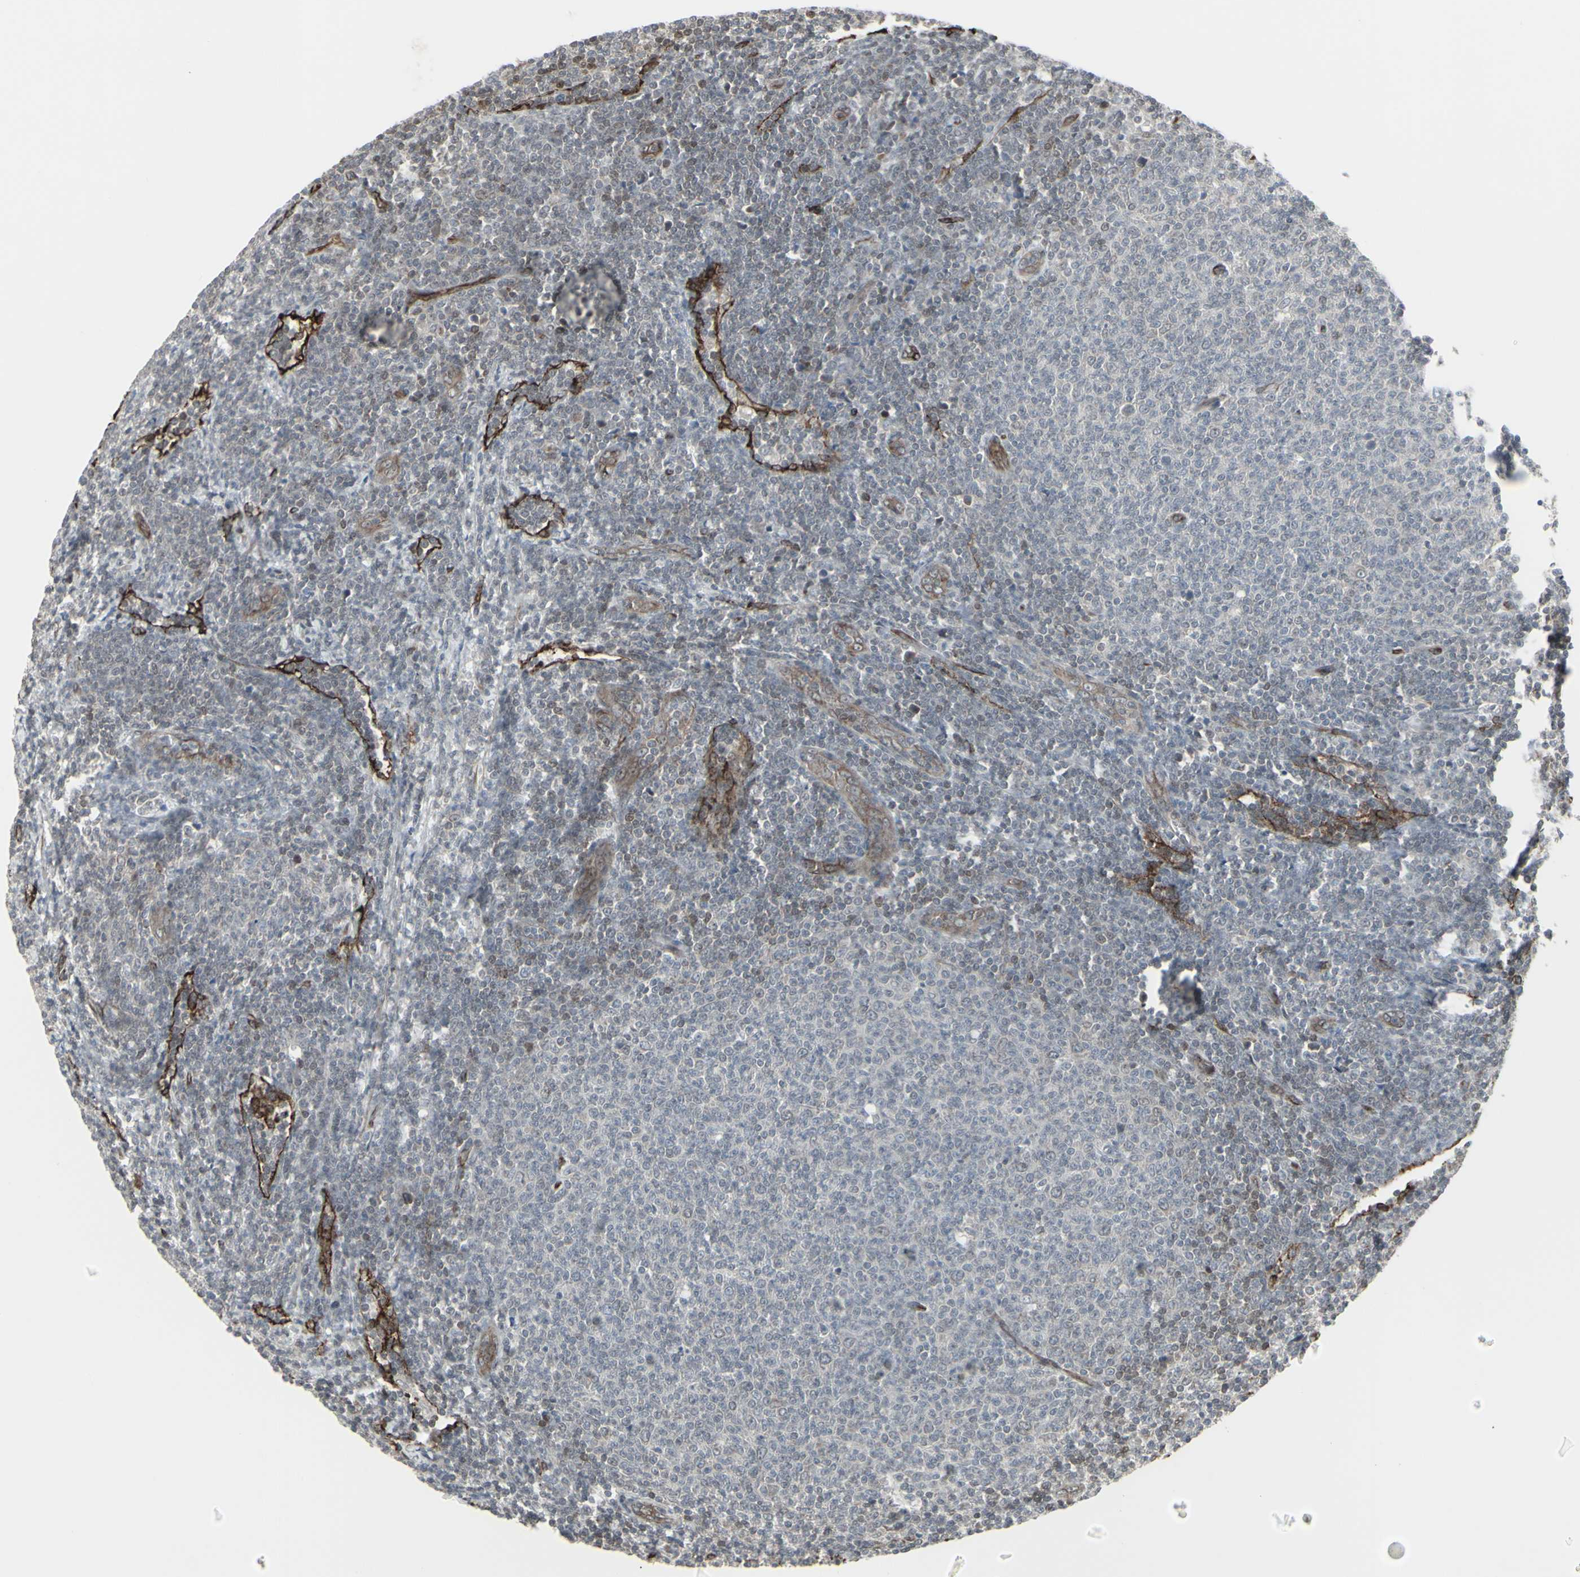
{"staining": {"intensity": "weak", "quantity": "25%-75%", "location": "cytoplasmic/membranous,nuclear"}, "tissue": "lymphoma", "cell_type": "Tumor cells", "image_type": "cancer", "snomed": [{"axis": "morphology", "description": "Malignant lymphoma, non-Hodgkin's type, Low grade"}, {"axis": "topography", "description": "Lymph node"}], "caption": "This is a photomicrograph of IHC staining of malignant lymphoma, non-Hodgkin's type (low-grade), which shows weak staining in the cytoplasmic/membranous and nuclear of tumor cells.", "gene": "DTX3L", "patient": {"sex": "male", "age": 66}}